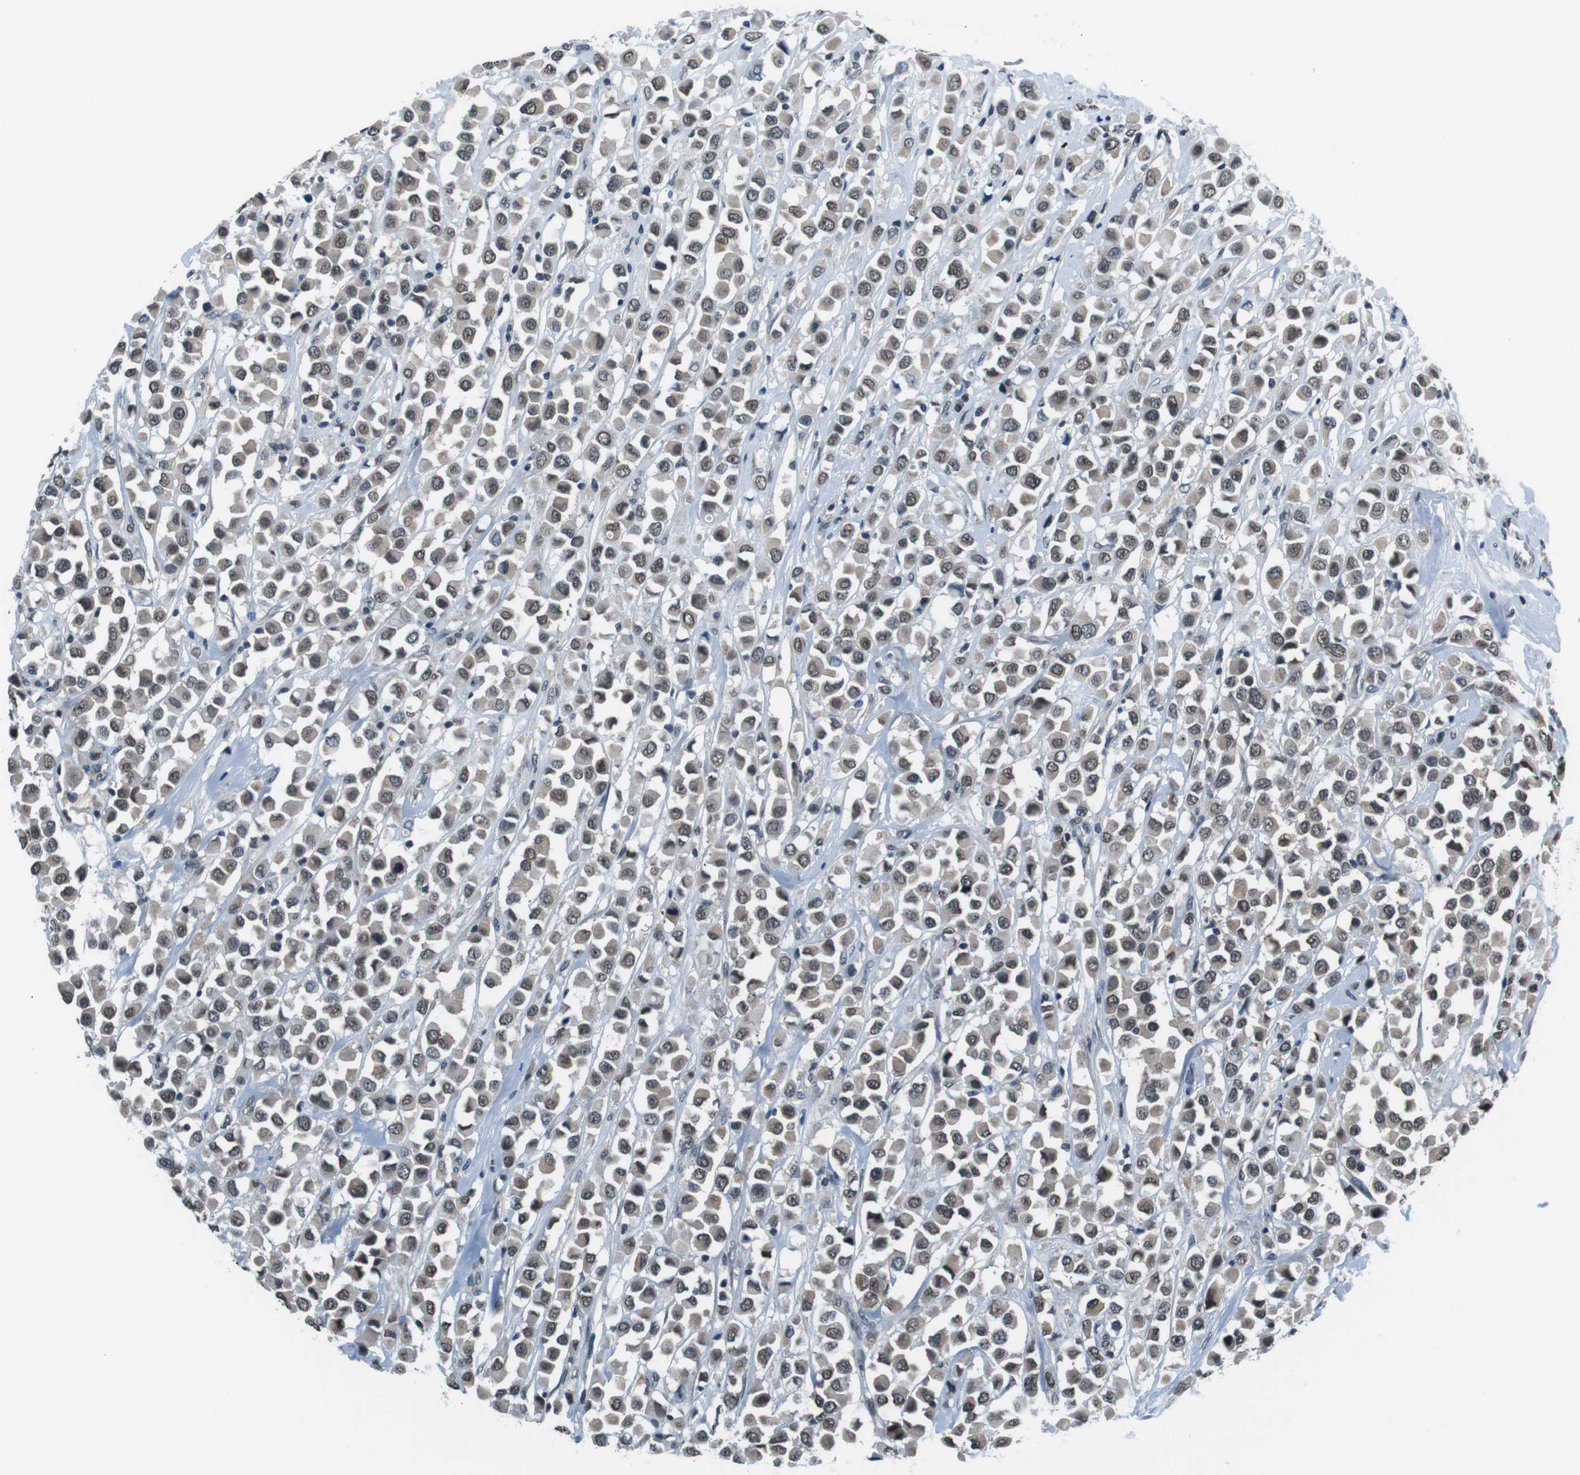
{"staining": {"intensity": "weak", "quantity": "25%-75%", "location": "nuclear"}, "tissue": "breast cancer", "cell_type": "Tumor cells", "image_type": "cancer", "snomed": [{"axis": "morphology", "description": "Duct carcinoma"}, {"axis": "topography", "description": "Breast"}], "caption": "Breast intraductal carcinoma stained with DAB IHC displays low levels of weak nuclear expression in about 25%-75% of tumor cells.", "gene": "NEK4", "patient": {"sex": "female", "age": 61}}